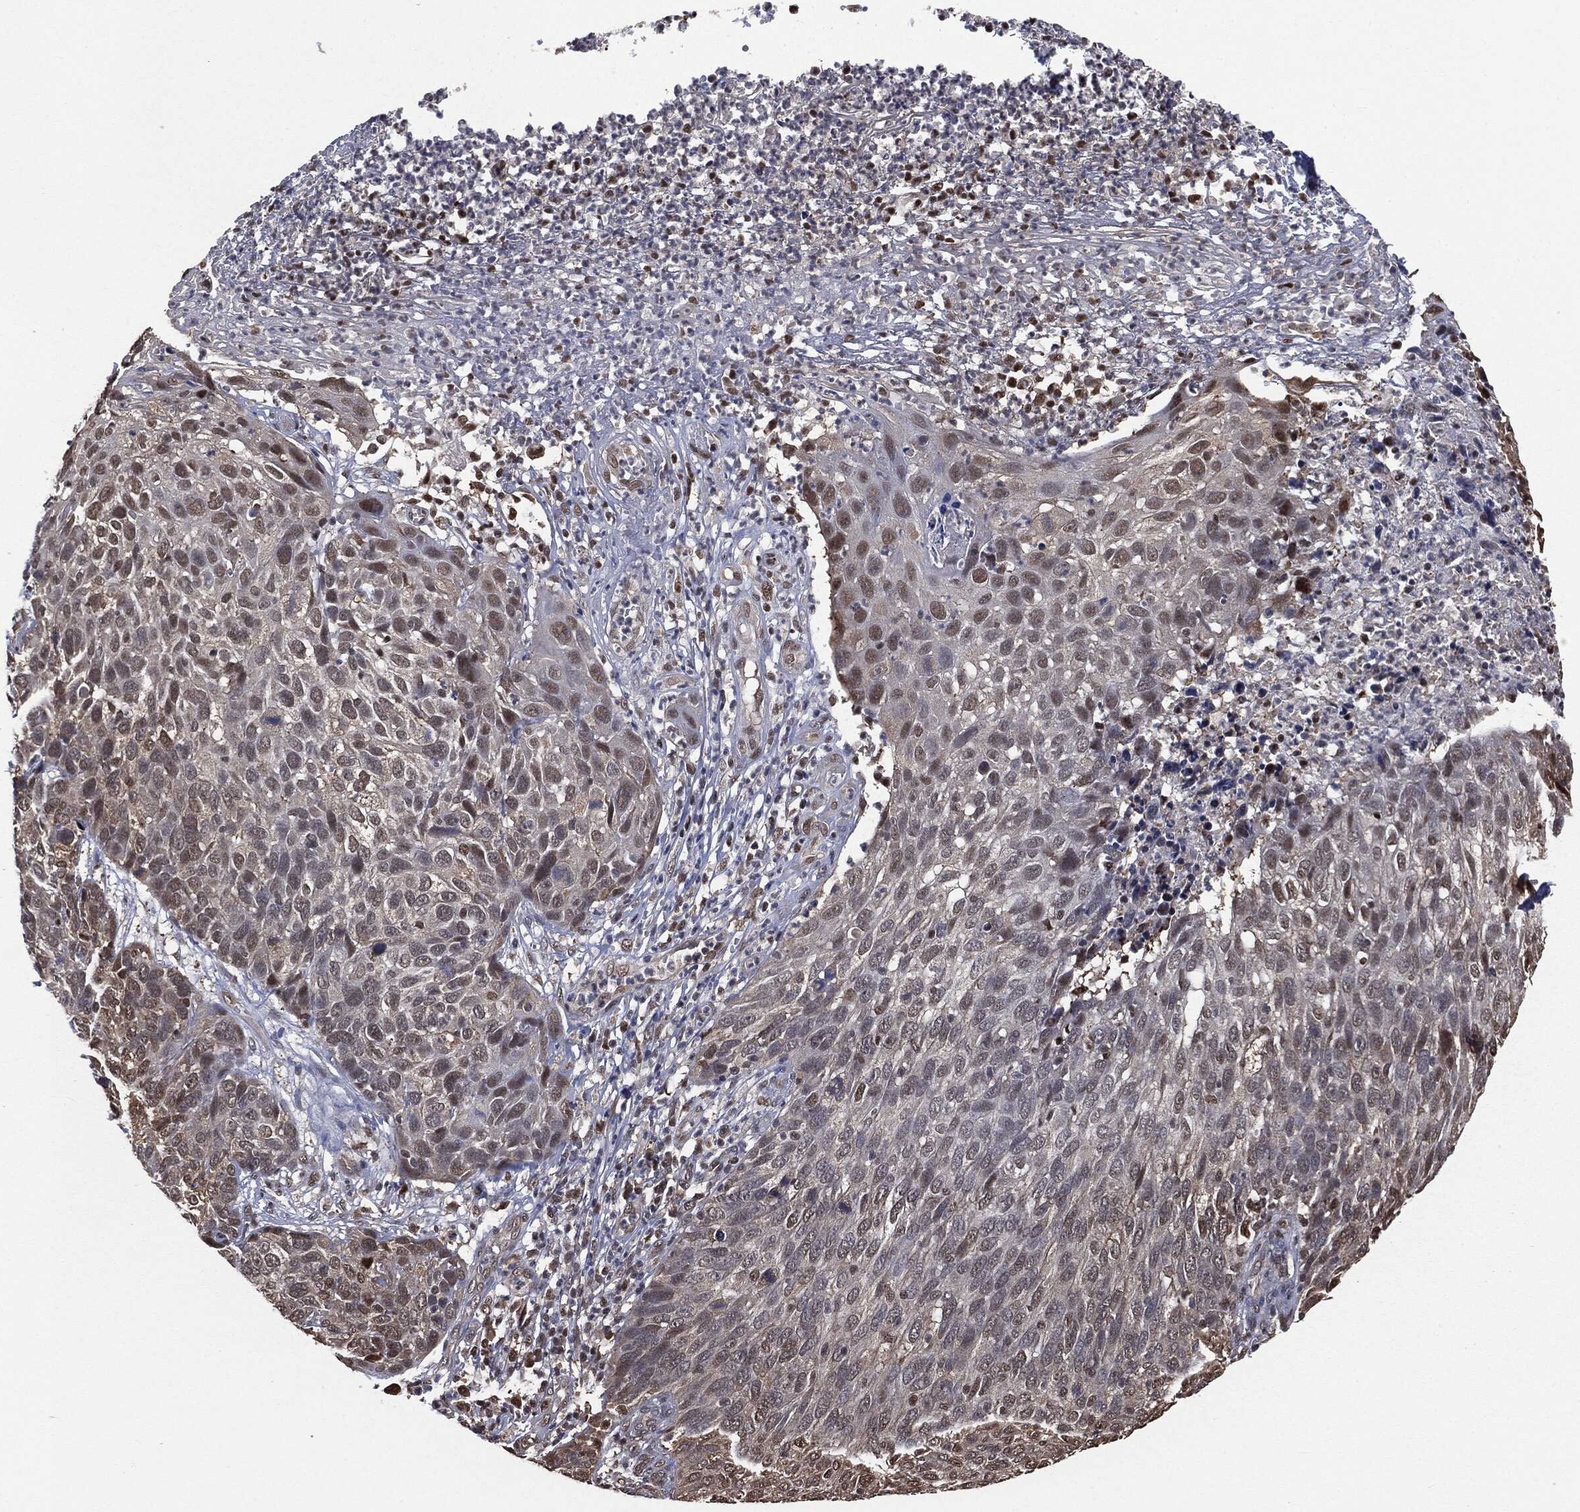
{"staining": {"intensity": "moderate", "quantity": "<25%", "location": "nuclear"}, "tissue": "skin cancer", "cell_type": "Tumor cells", "image_type": "cancer", "snomed": [{"axis": "morphology", "description": "Squamous cell carcinoma, NOS"}, {"axis": "topography", "description": "Skin"}], "caption": "Immunohistochemistry histopathology image of neoplastic tissue: human skin squamous cell carcinoma stained using immunohistochemistry demonstrates low levels of moderate protein expression localized specifically in the nuclear of tumor cells, appearing as a nuclear brown color.", "gene": "SHLD2", "patient": {"sex": "male", "age": 92}}